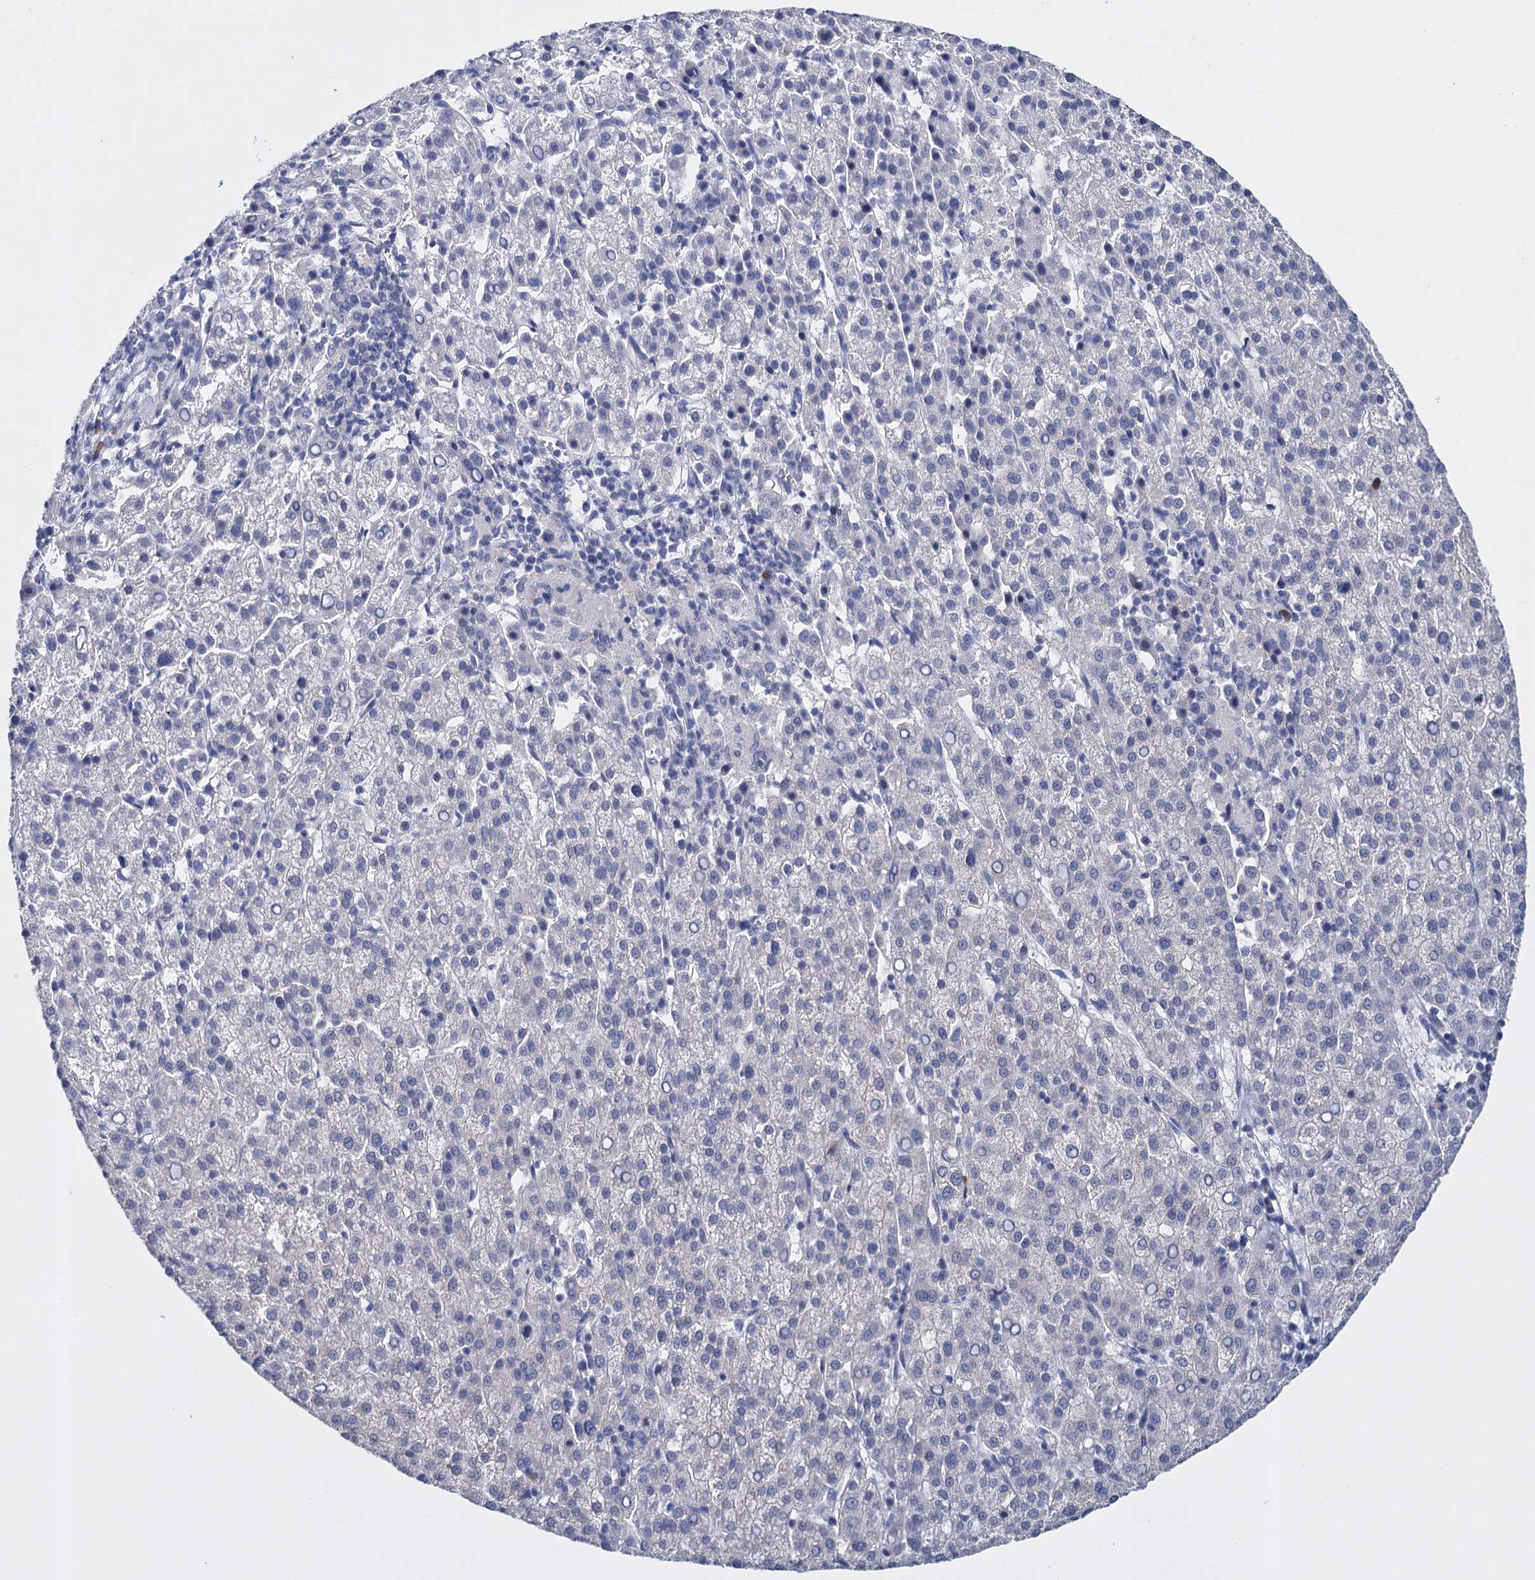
{"staining": {"intensity": "negative", "quantity": "none", "location": "none"}, "tissue": "liver cancer", "cell_type": "Tumor cells", "image_type": "cancer", "snomed": [{"axis": "morphology", "description": "Carcinoma, Hepatocellular, NOS"}, {"axis": "topography", "description": "Liver"}], "caption": "Human liver hepatocellular carcinoma stained for a protein using IHC reveals no expression in tumor cells.", "gene": "GSTM2", "patient": {"sex": "female", "age": 58}}